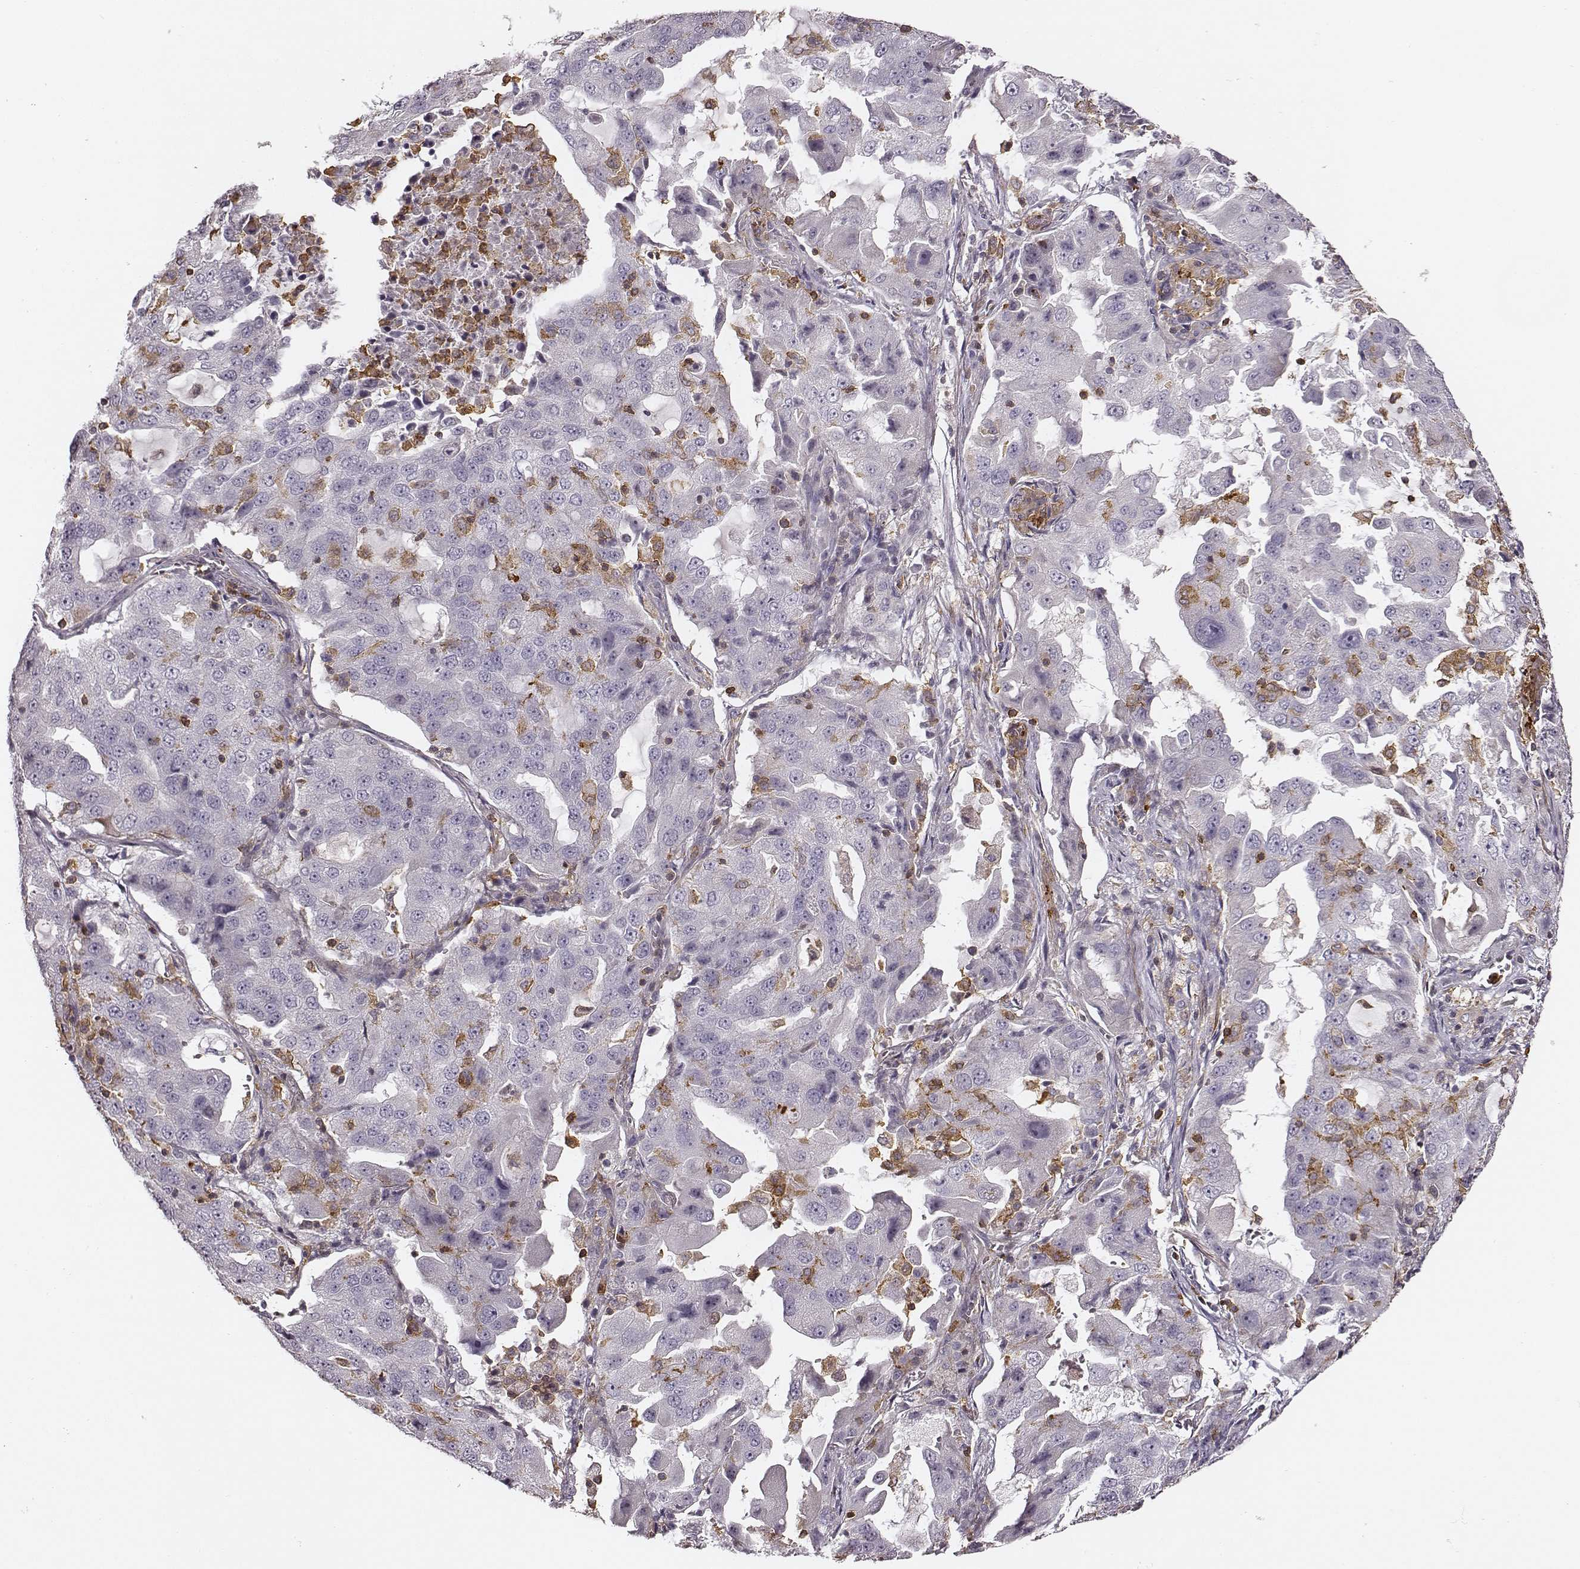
{"staining": {"intensity": "negative", "quantity": "none", "location": "none"}, "tissue": "lung cancer", "cell_type": "Tumor cells", "image_type": "cancer", "snomed": [{"axis": "morphology", "description": "Adenocarcinoma, NOS"}, {"axis": "topography", "description": "Lung"}], "caption": "The histopathology image exhibits no staining of tumor cells in lung cancer.", "gene": "ZYX", "patient": {"sex": "female", "age": 61}}